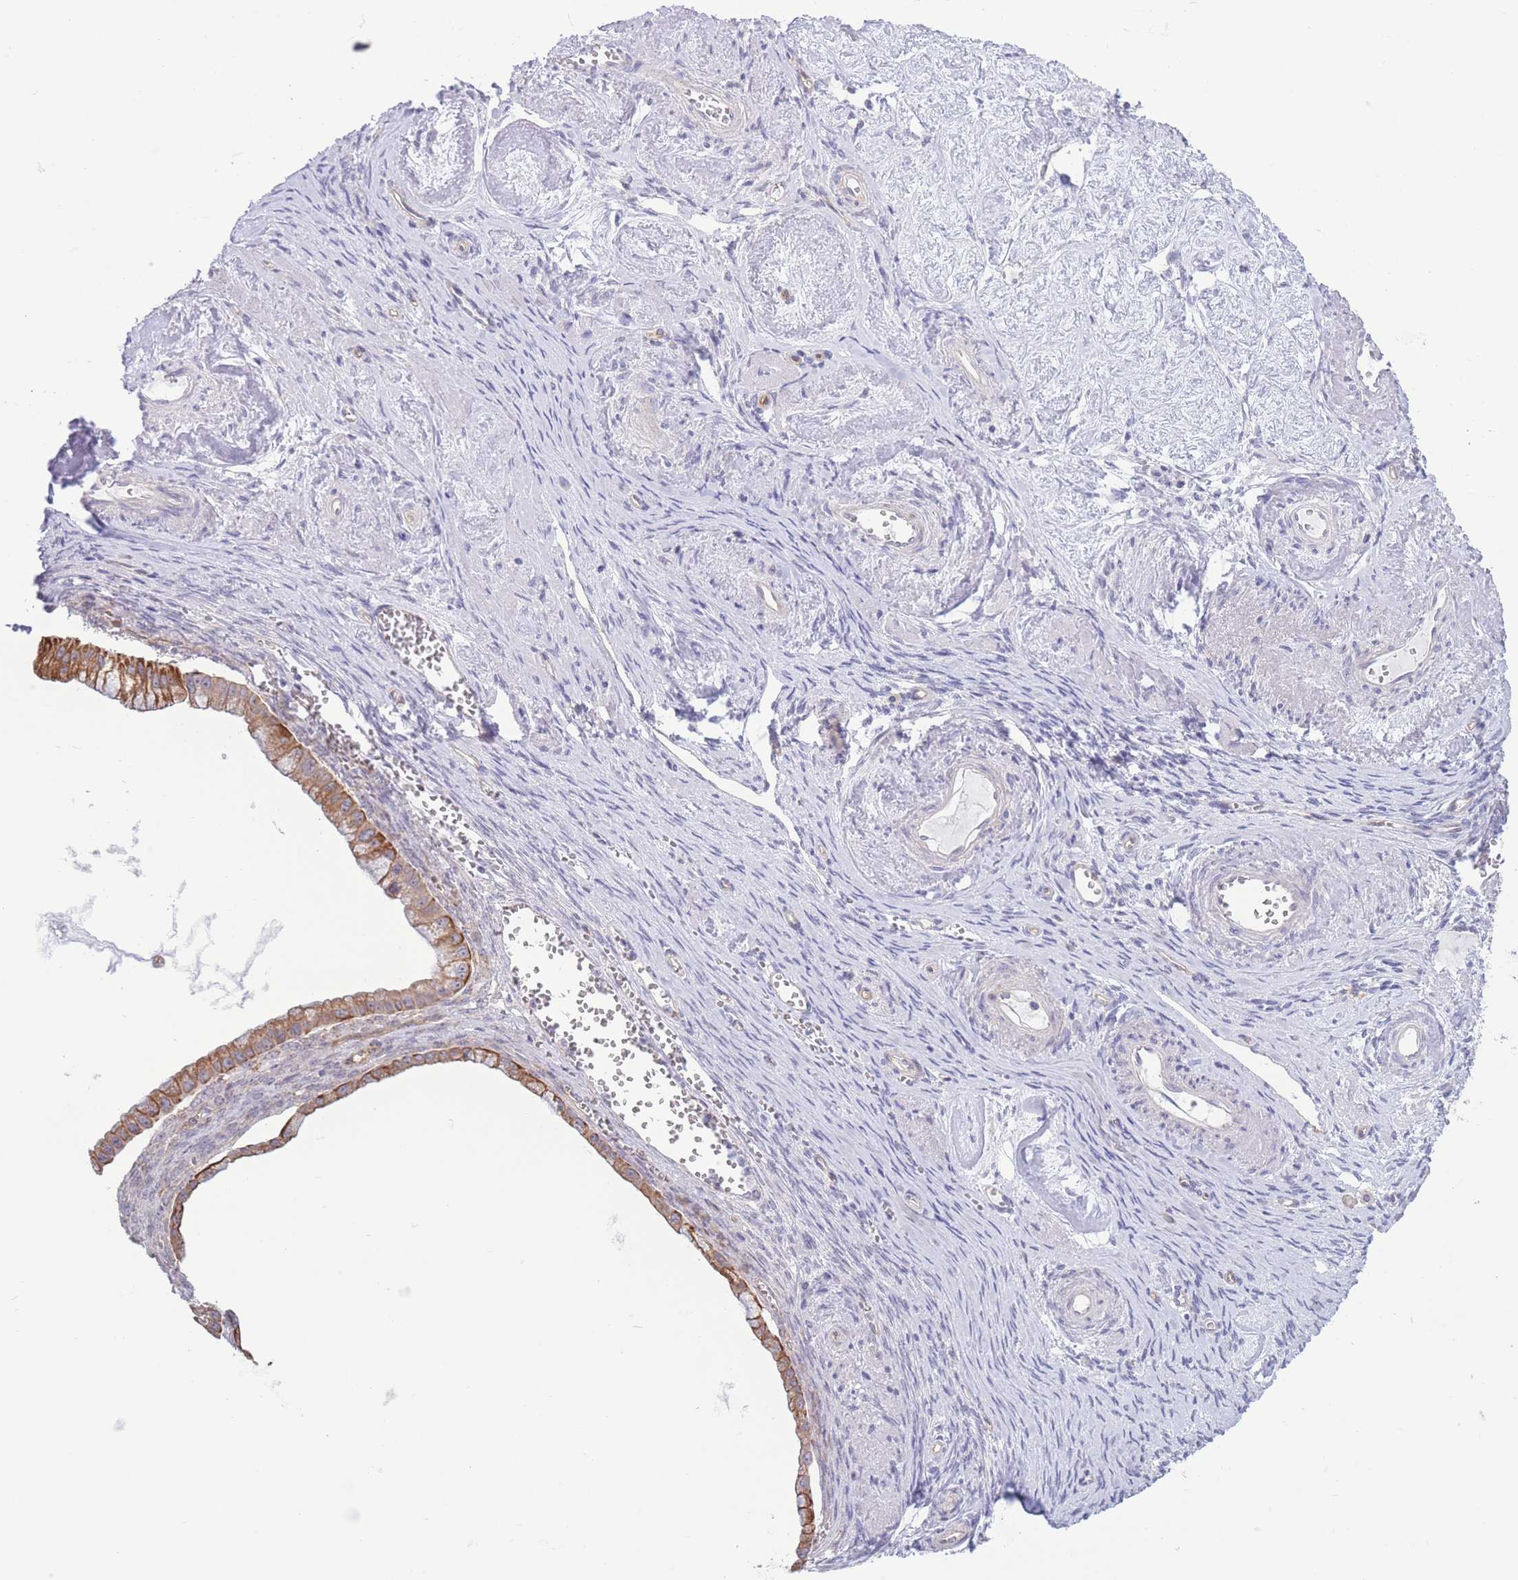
{"staining": {"intensity": "moderate", "quantity": ">75%", "location": "cytoplasmic/membranous"}, "tissue": "ovarian cancer", "cell_type": "Tumor cells", "image_type": "cancer", "snomed": [{"axis": "morphology", "description": "Cystadenocarcinoma, mucinous, NOS"}, {"axis": "topography", "description": "Ovary"}], "caption": "Tumor cells display medium levels of moderate cytoplasmic/membranous staining in about >75% of cells in human ovarian mucinous cystadenocarcinoma. The staining is performed using DAB brown chromogen to label protein expression. The nuclei are counter-stained blue using hematoxylin.", "gene": "MRPS31", "patient": {"sex": "female", "age": 59}}